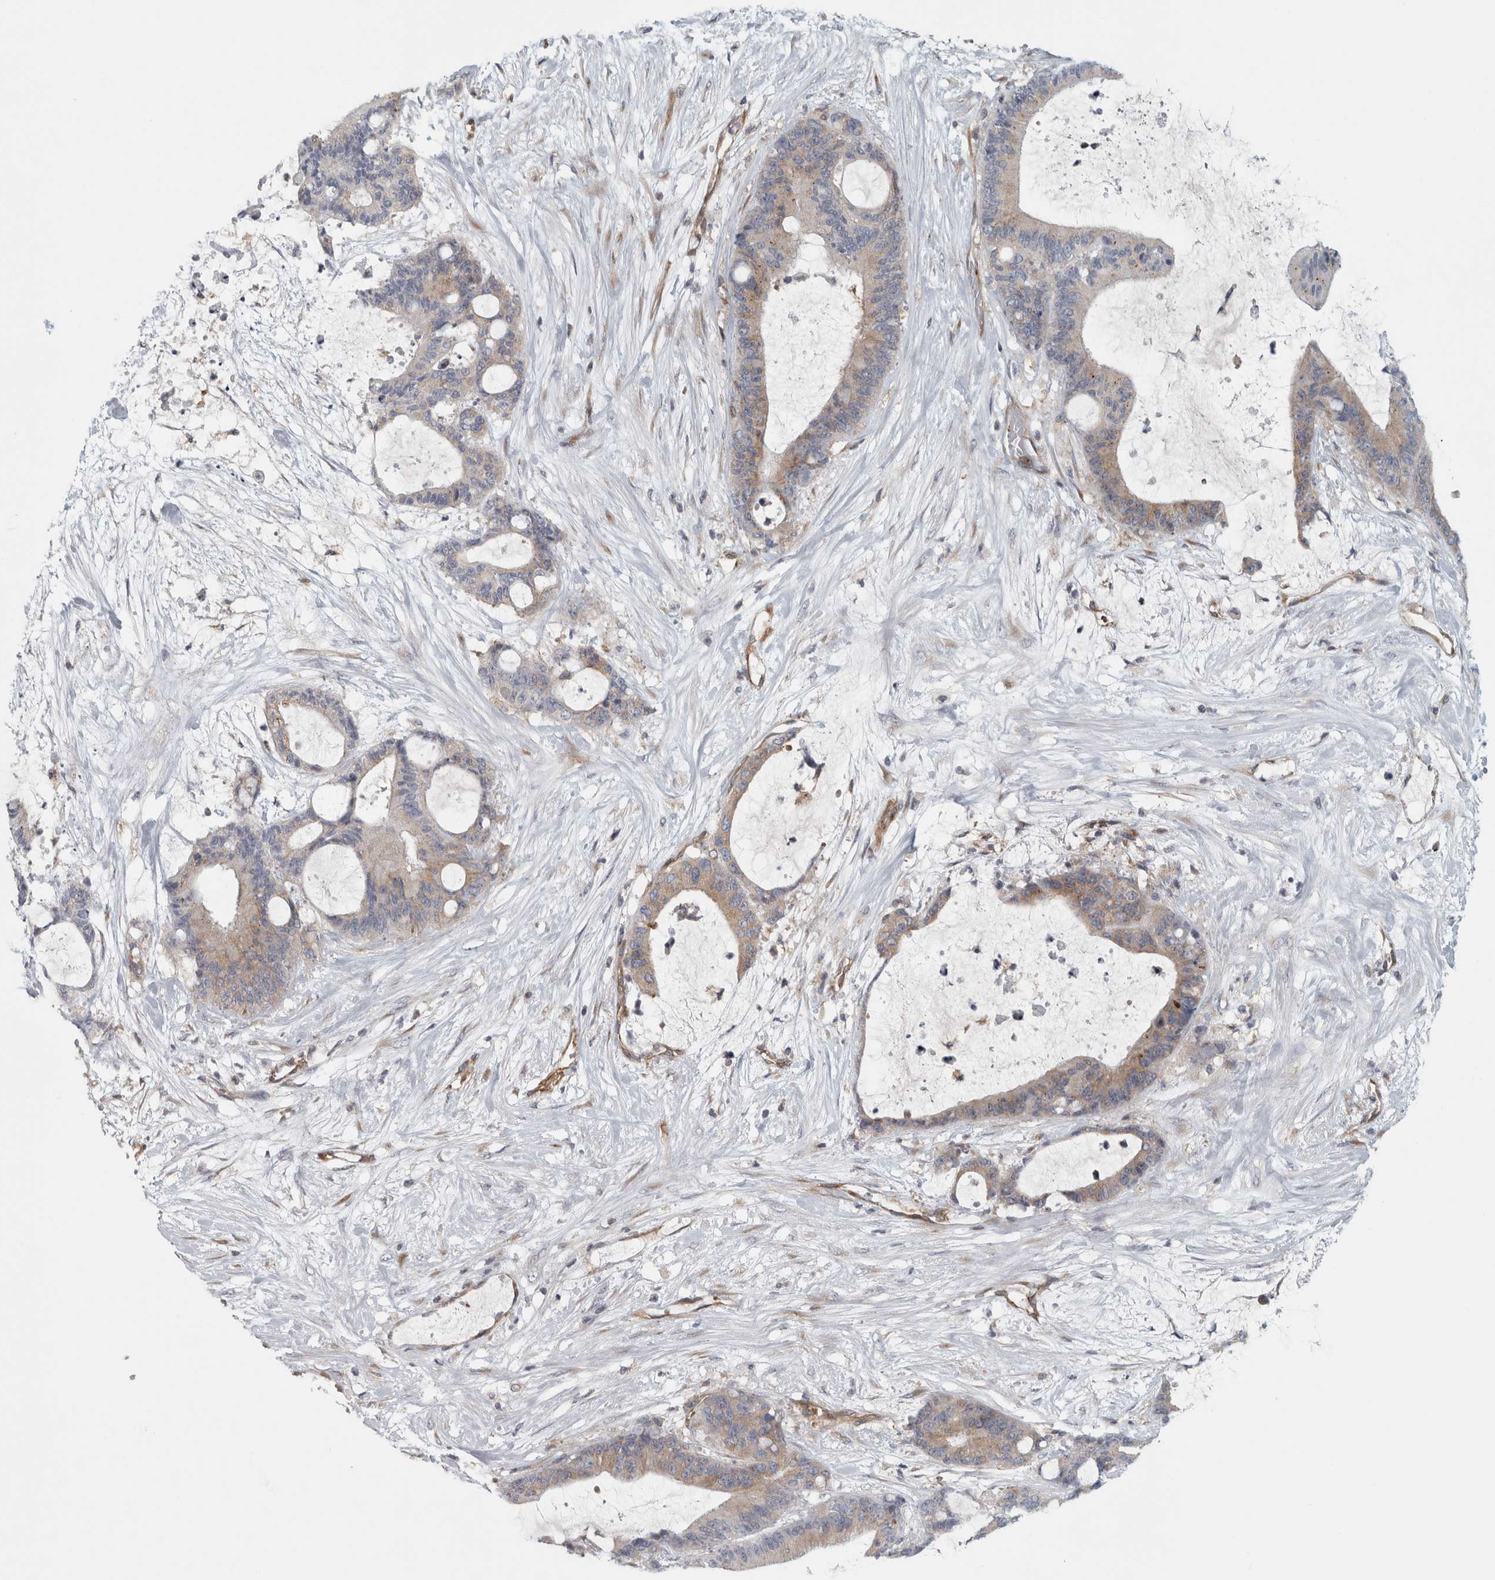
{"staining": {"intensity": "weak", "quantity": ">75%", "location": "cytoplasmic/membranous"}, "tissue": "liver cancer", "cell_type": "Tumor cells", "image_type": "cancer", "snomed": [{"axis": "morphology", "description": "Cholangiocarcinoma"}, {"axis": "topography", "description": "Liver"}], "caption": "Protein expression analysis of liver cholangiocarcinoma demonstrates weak cytoplasmic/membranous positivity in approximately >75% of tumor cells.", "gene": "PEX6", "patient": {"sex": "female", "age": 73}}